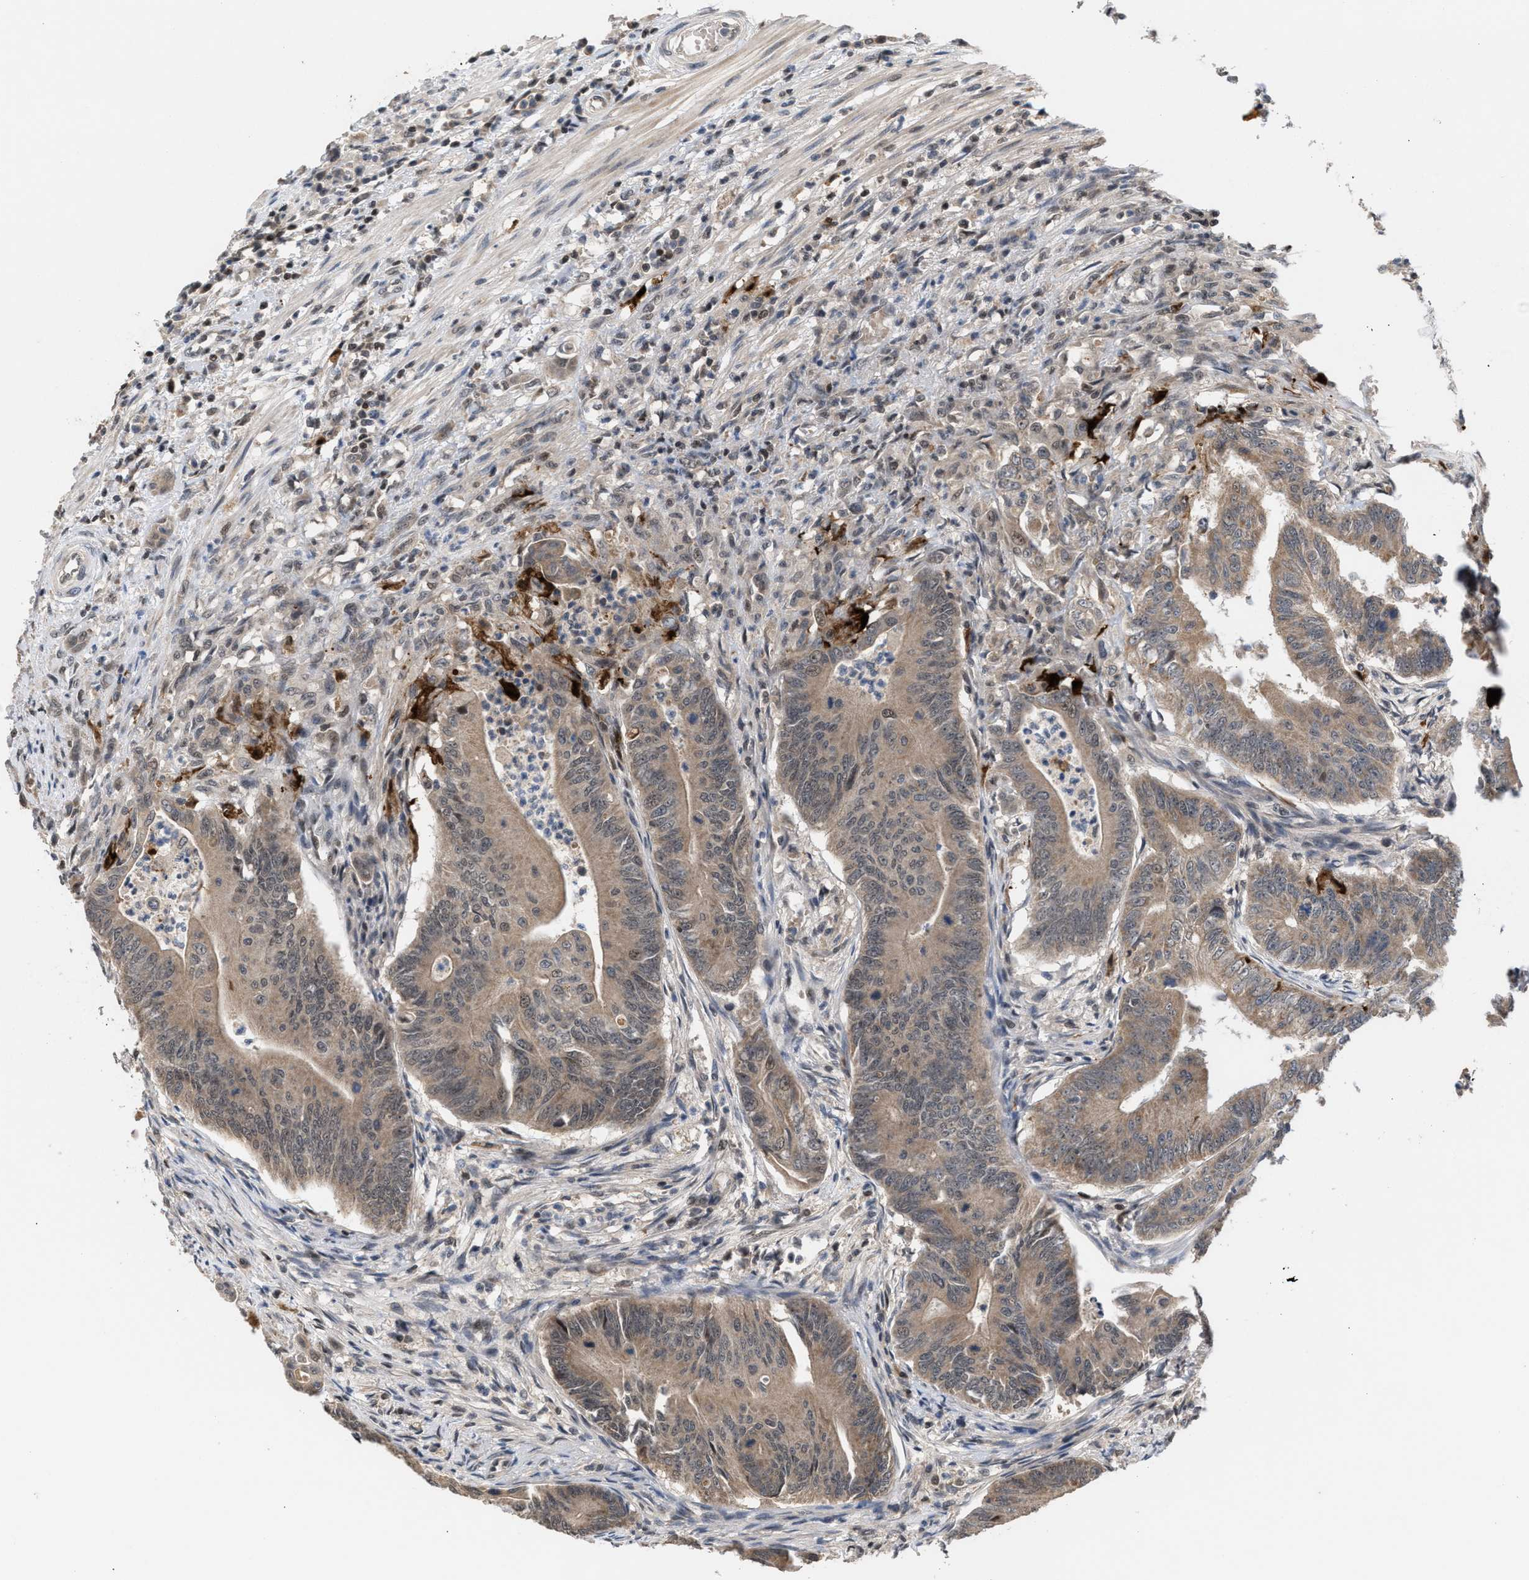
{"staining": {"intensity": "weak", "quantity": ">75%", "location": "cytoplasmic/membranous"}, "tissue": "colorectal cancer", "cell_type": "Tumor cells", "image_type": "cancer", "snomed": [{"axis": "morphology", "description": "Adenoma, NOS"}, {"axis": "morphology", "description": "Adenocarcinoma, NOS"}, {"axis": "topography", "description": "Colon"}], "caption": "Protein analysis of adenocarcinoma (colorectal) tissue shows weak cytoplasmic/membranous expression in about >75% of tumor cells.", "gene": "C9orf78", "patient": {"sex": "male", "age": 79}}